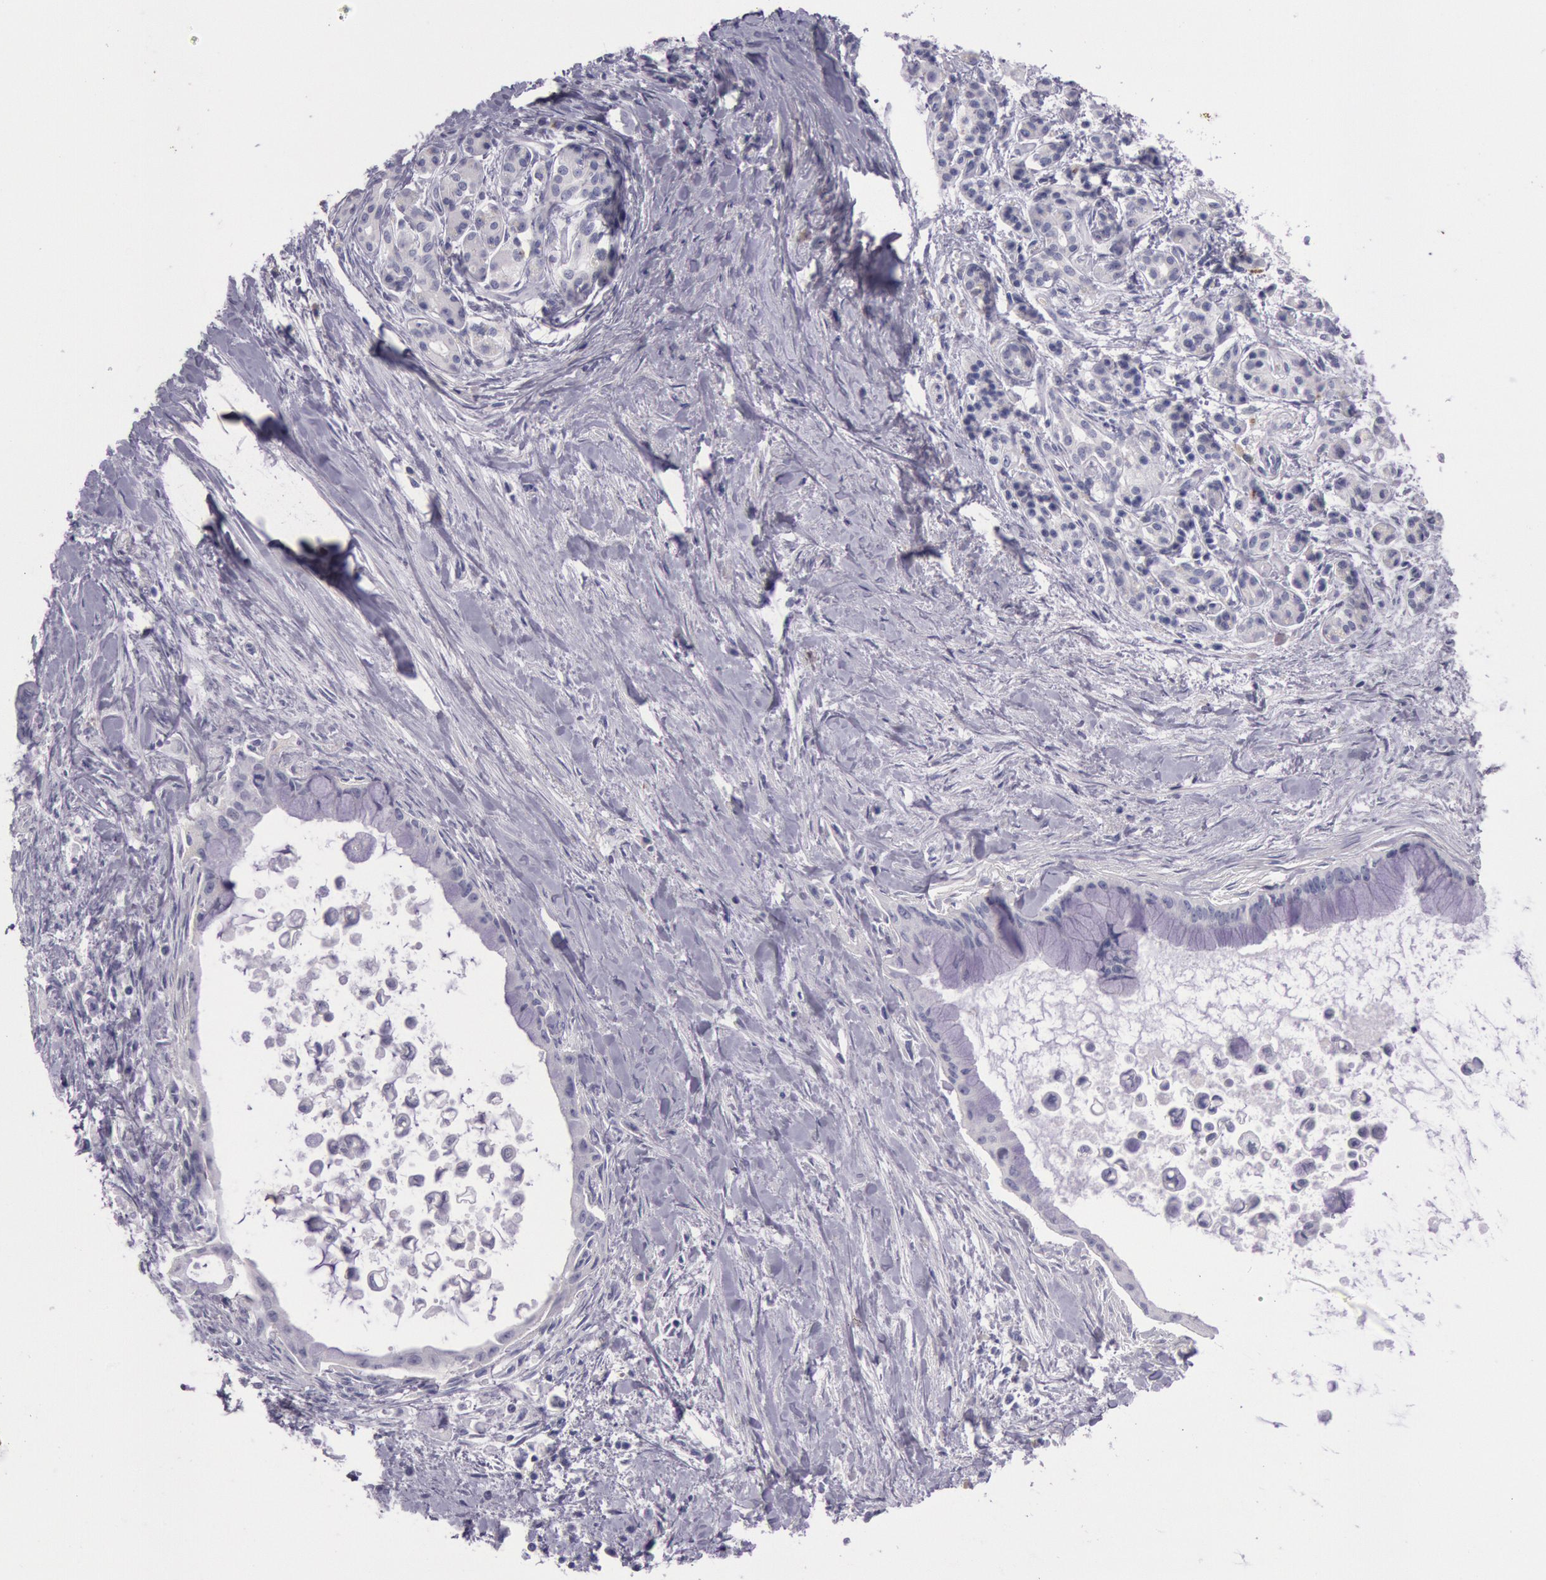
{"staining": {"intensity": "negative", "quantity": "none", "location": "none"}, "tissue": "pancreatic cancer", "cell_type": "Tumor cells", "image_type": "cancer", "snomed": [{"axis": "morphology", "description": "Adenocarcinoma, NOS"}, {"axis": "topography", "description": "Pancreas"}], "caption": "A micrograph of pancreatic adenocarcinoma stained for a protein demonstrates no brown staining in tumor cells. Brightfield microscopy of IHC stained with DAB (brown) and hematoxylin (blue), captured at high magnification.", "gene": "EGFR", "patient": {"sex": "male", "age": 59}}